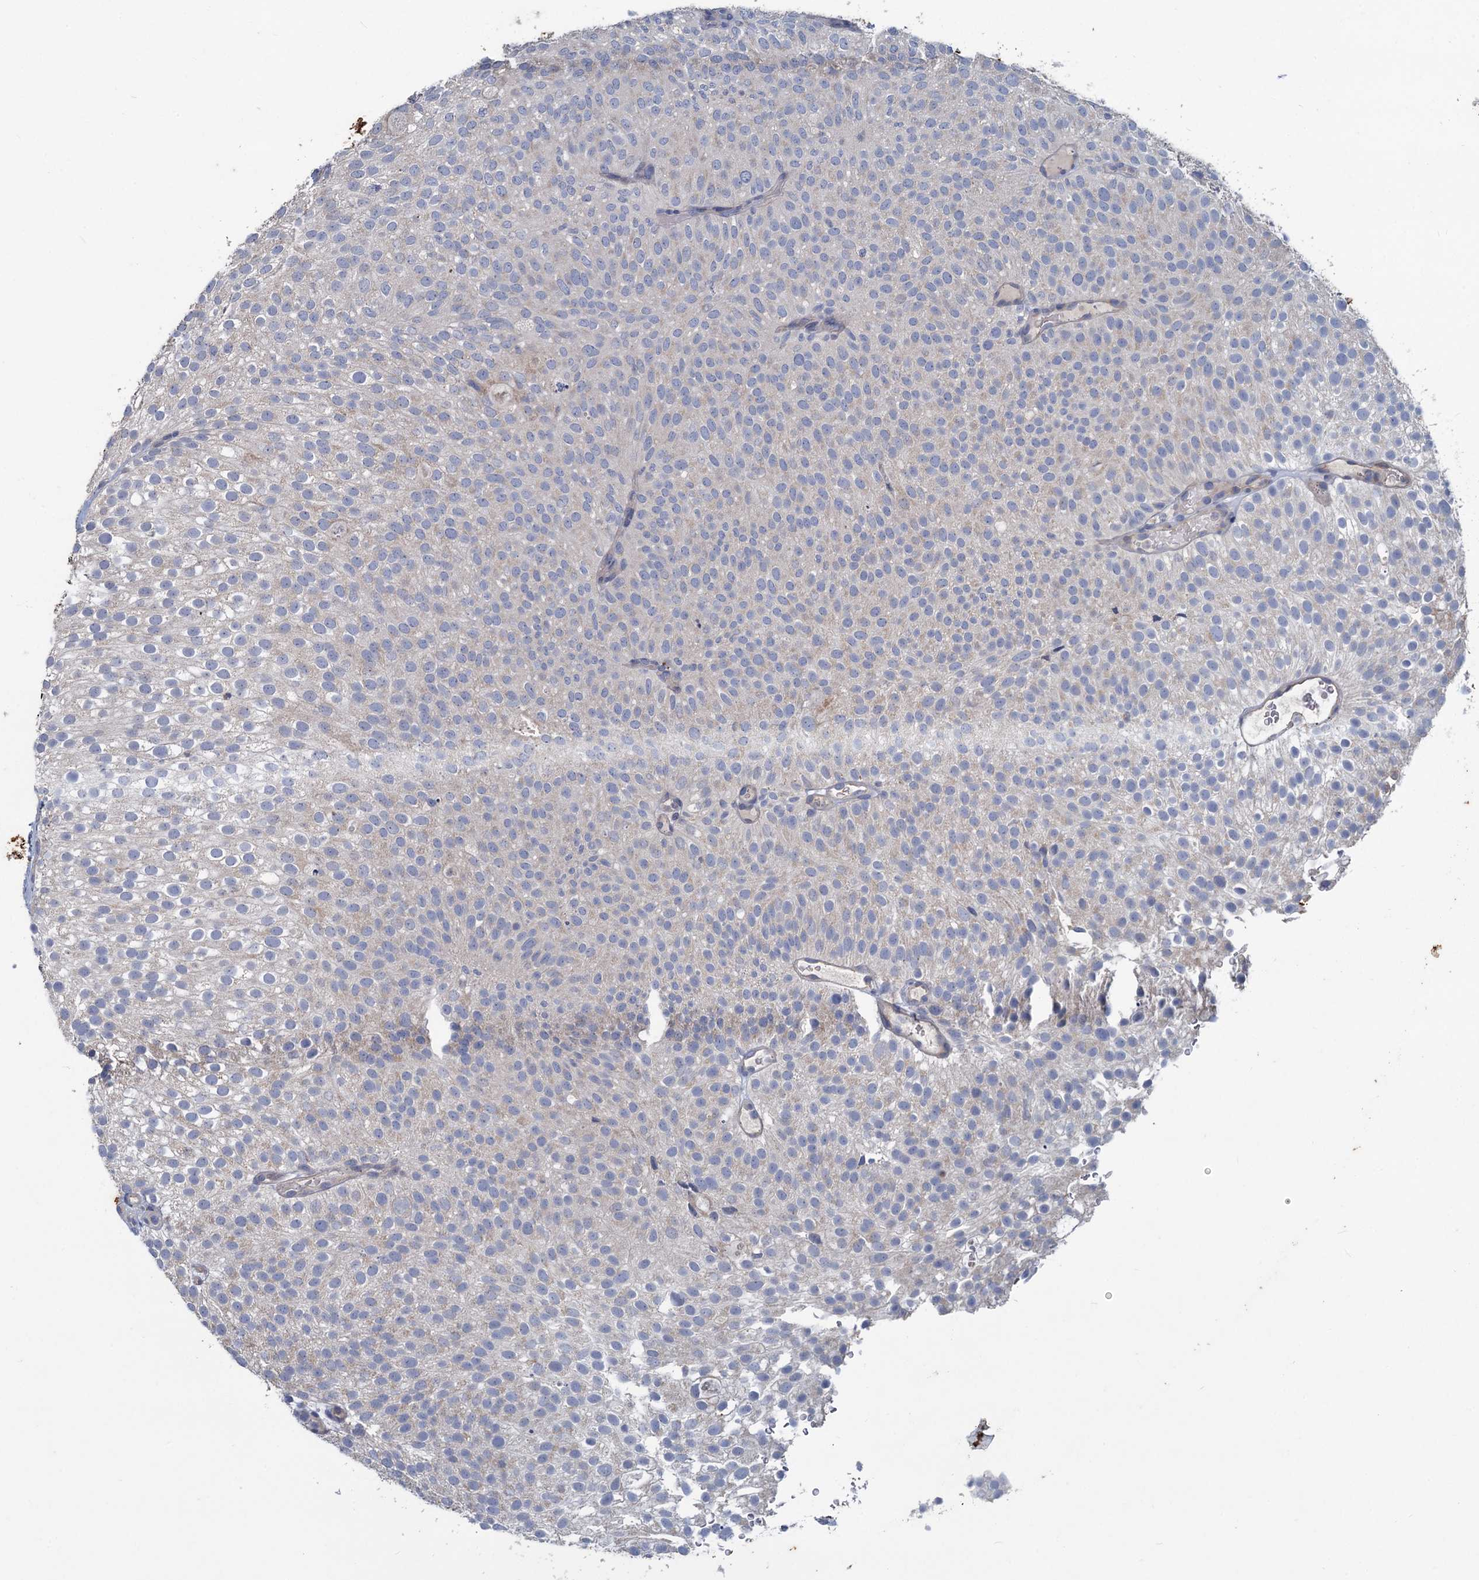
{"staining": {"intensity": "negative", "quantity": "none", "location": "none"}, "tissue": "urothelial cancer", "cell_type": "Tumor cells", "image_type": "cancer", "snomed": [{"axis": "morphology", "description": "Urothelial carcinoma, Low grade"}, {"axis": "topography", "description": "Urinary bladder"}], "caption": "Tumor cells show no significant protein staining in urothelial cancer.", "gene": "SLC2A7", "patient": {"sex": "male", "age": 78}}